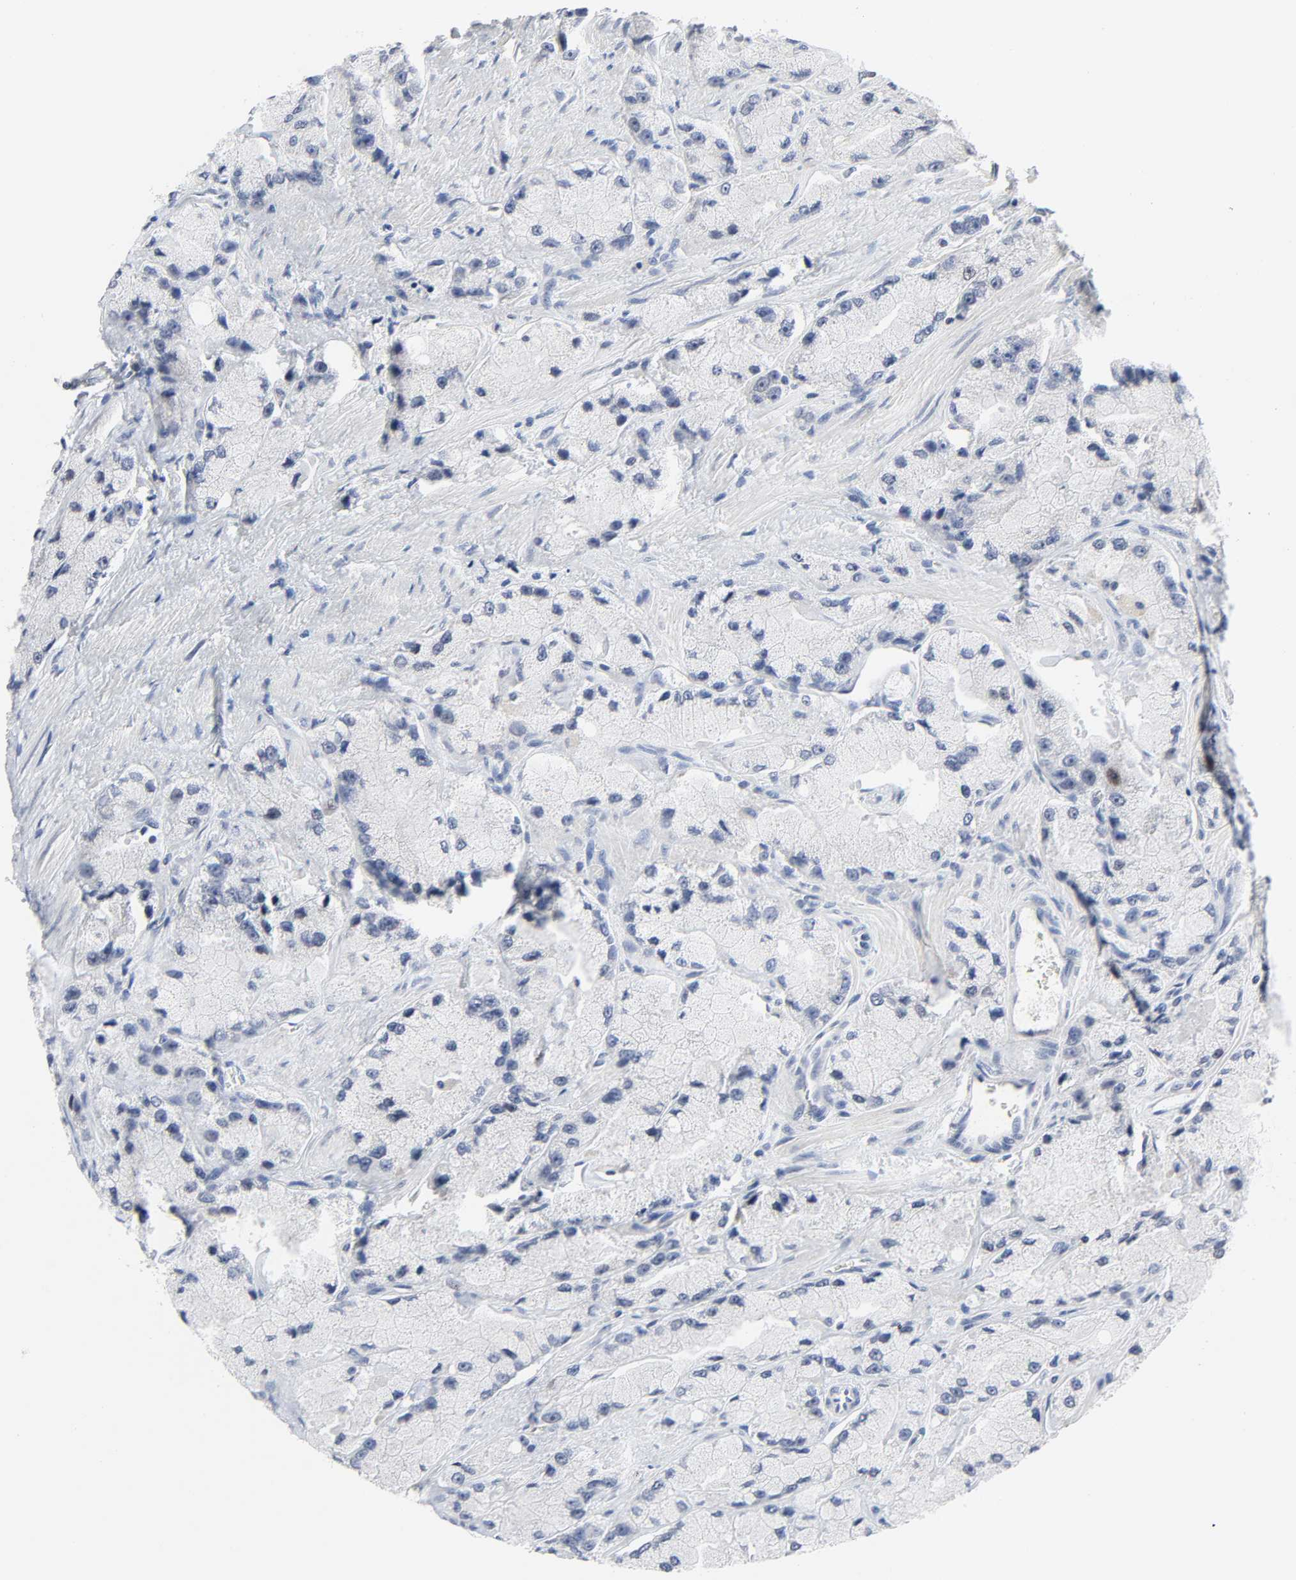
{"staining": {"intensity": "negative", "quantity": "none", "location": "none"}, "tissue": "prostate cancer", "cell_type": "Tumor cells", "image_type": "cancer", "snomed": [{"axis": "morphology", "description": "Adenocarcinoma, High grade"}, {"axis": "topography", "description": "Prostate"}], "caption": "Prostate cancer (high-grade adenocarcinoma) stained for a protein using immunohistochemistry shows no expression tumor cells.", "gene": "WEE1", "patient": {"sex": "male", "age": 58}}